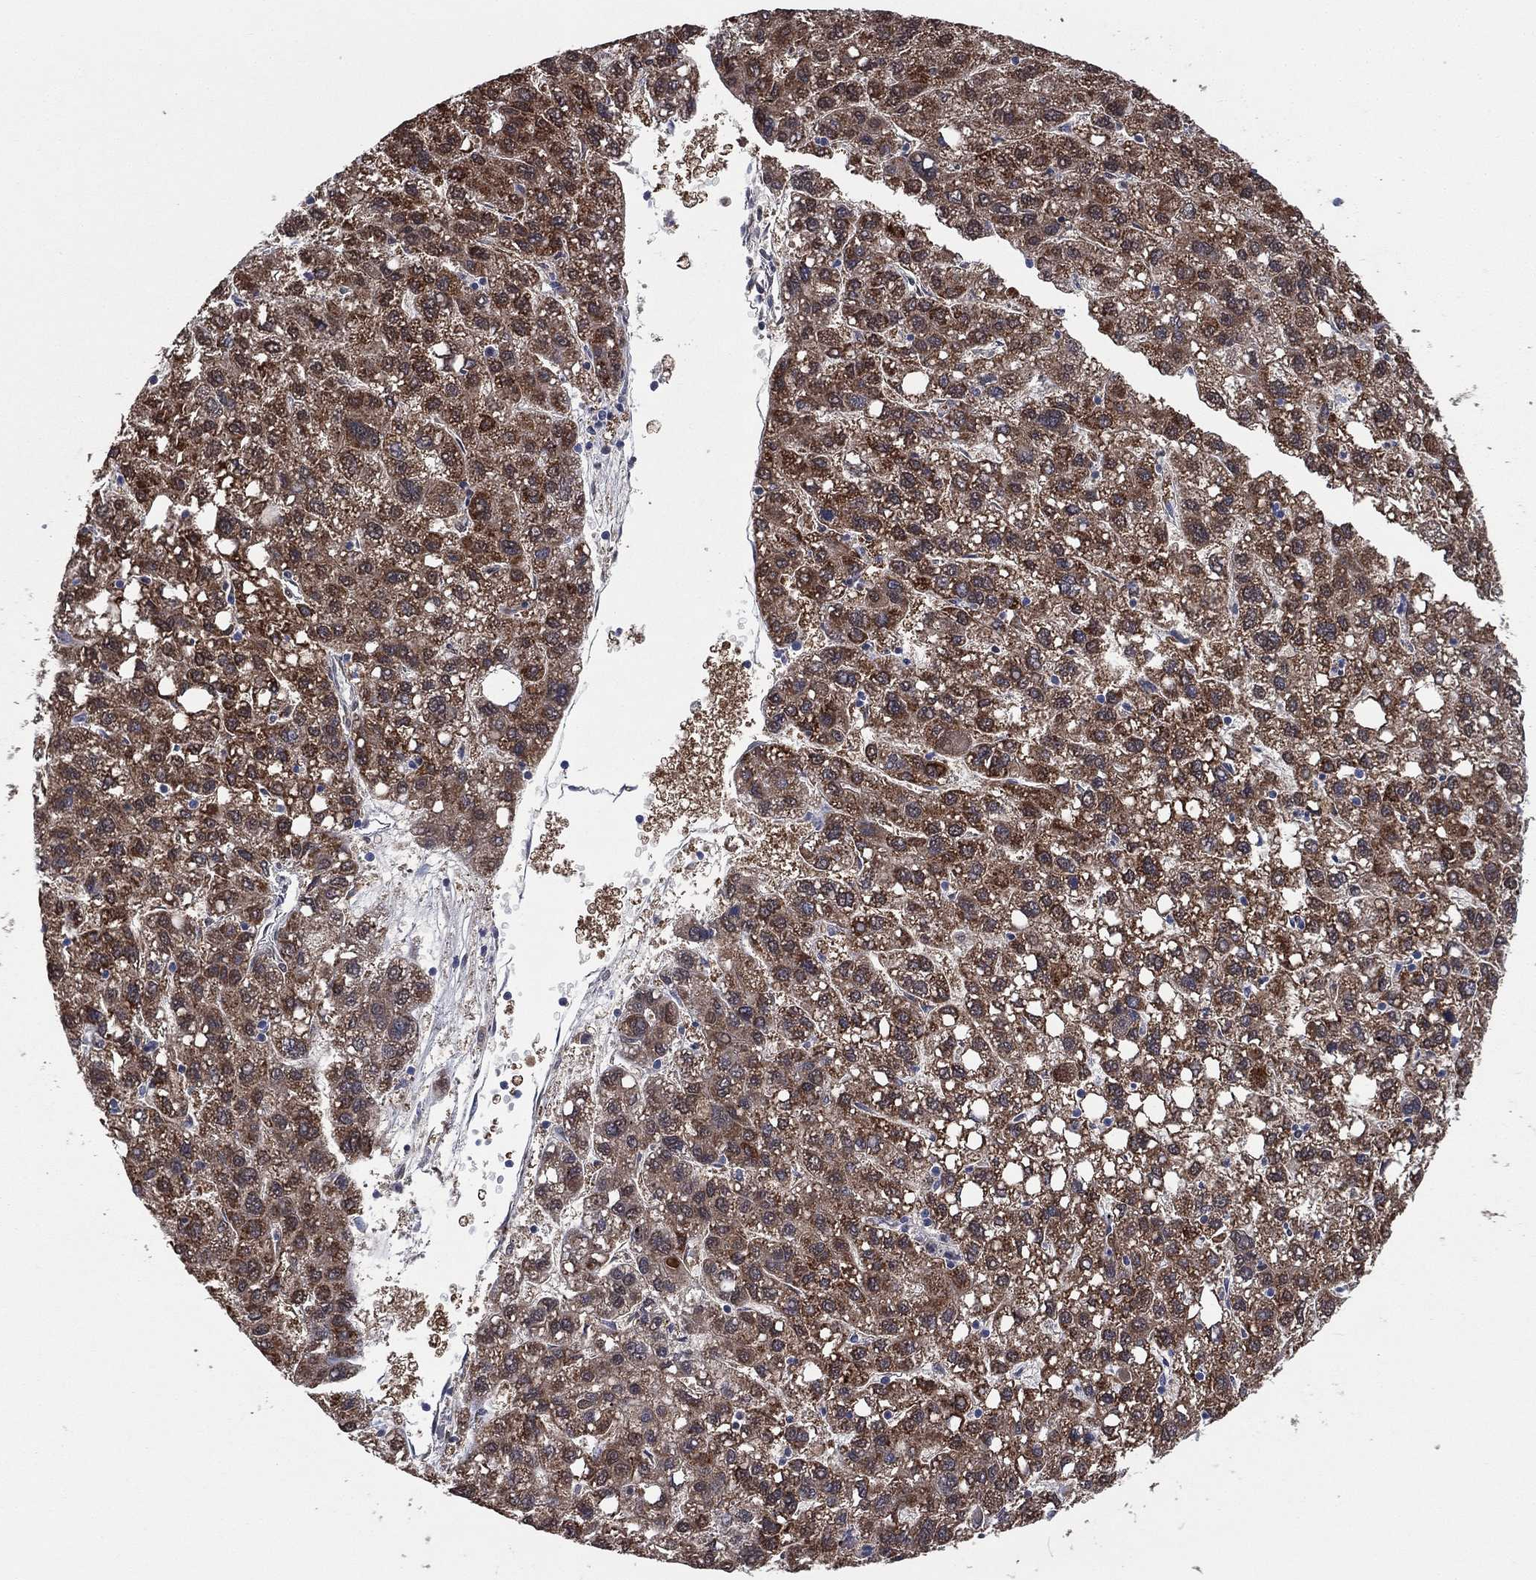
{"staining": {"intensity": "strong", "quantity": ">75%", "location": "cytoplasmic/membranous"}, "tissue": "liver cancer", "cell_type": "Tumor cells", "image_type": "cancer", "snomed": [{"axis": "morphology", "description": "Carcinoma, Hepatocellular, NOS"}, {"axis": "topography", "description": "Liver"}], "caption": "Hepatocellular carcinoma (liver) tissue reveals strong cytoplasmic/membranous positivity in approximately >75% of tumor cells (DAB (3,3'-diaminobenzidine) IHC, brown staining for protein, blue staining for nuclei).", "gene": "ALDH7A1", "patient": {"sex": "female", "age": 82}}